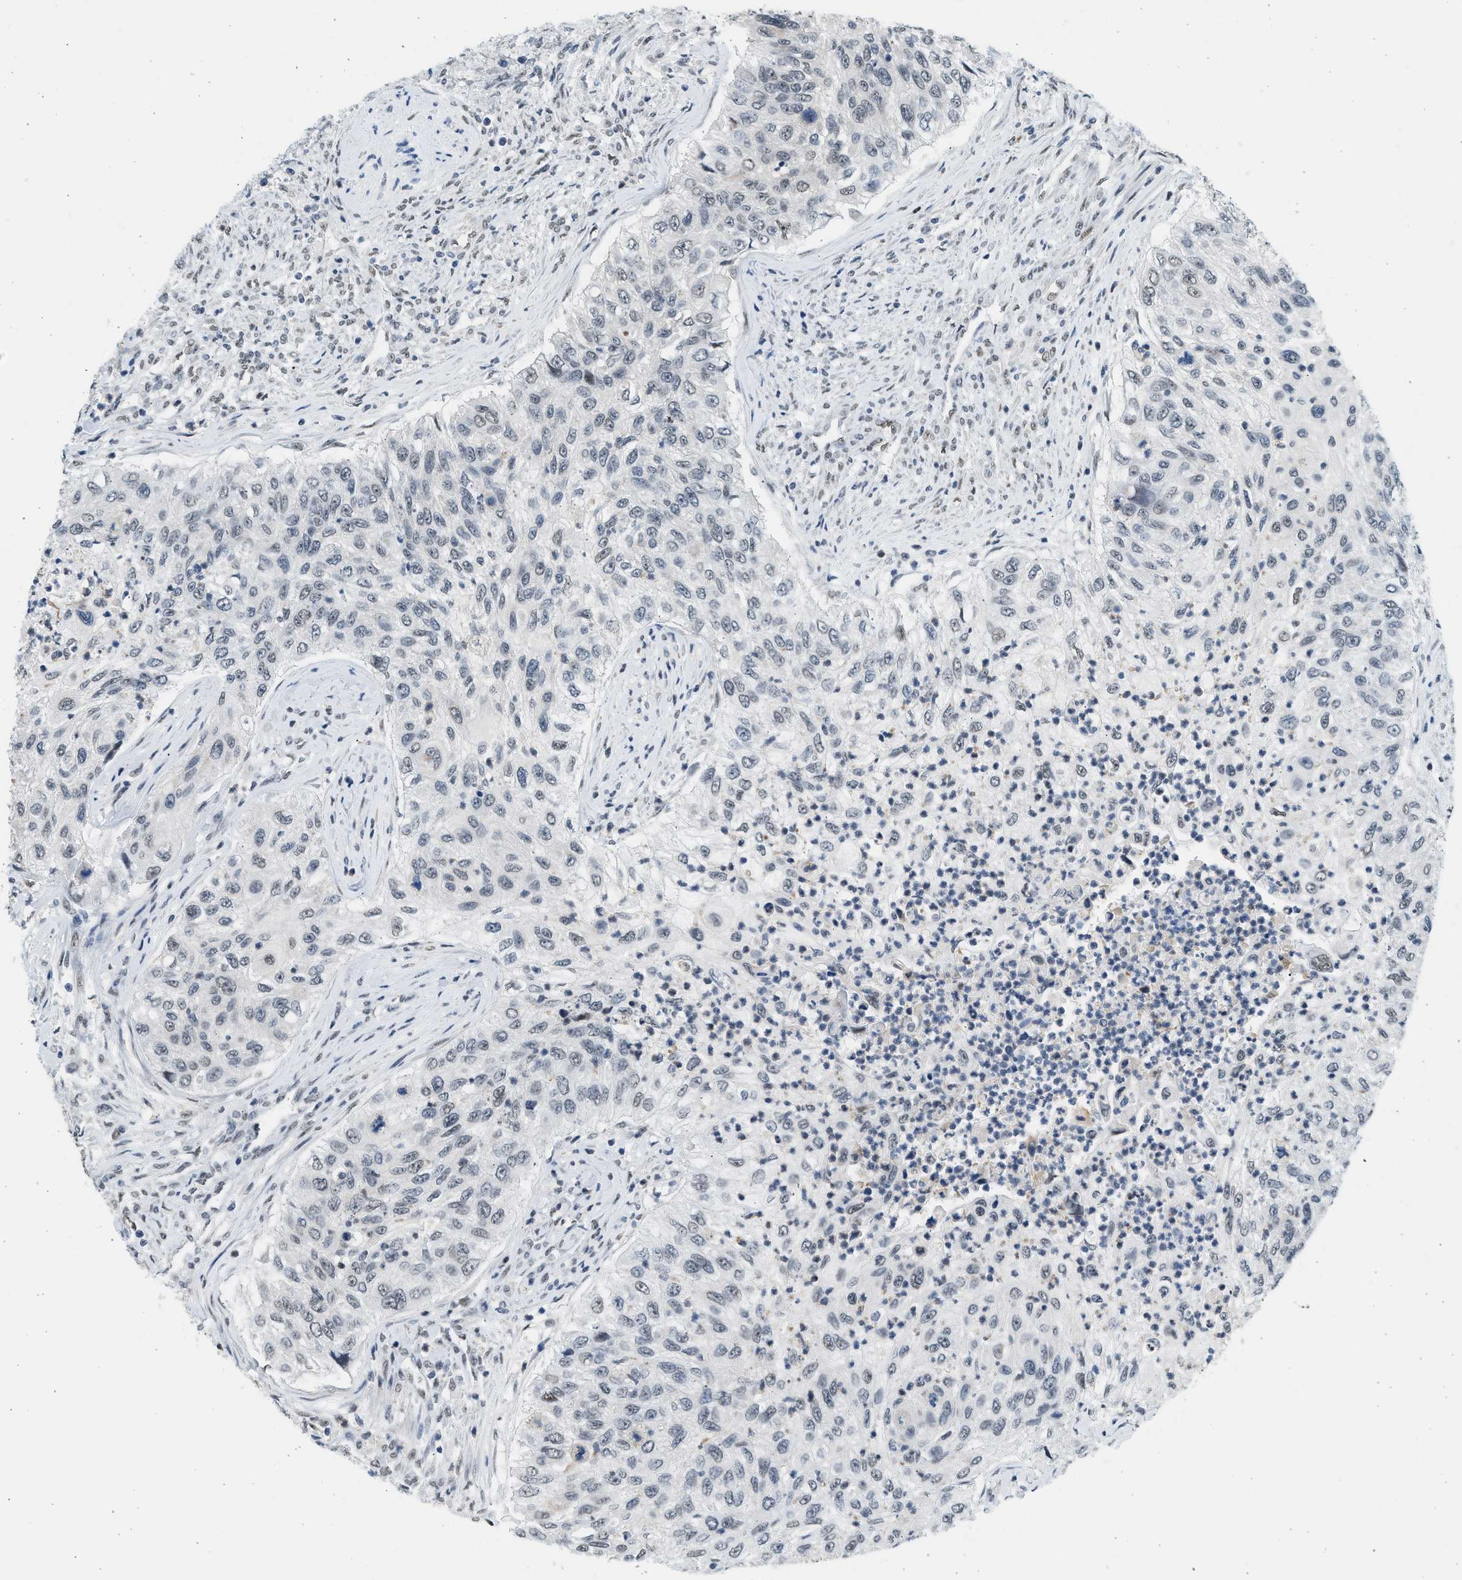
{"staining": {"intensity": "weak", "quantity": "<25%", "location": "nuclear"}, "tissue": "urothelial cancer", "cell_type": "Tumor cells", "image_type": "cancer", "snomed": [{"axis": "morphology", "description": "Urothelial carcinoma, High grade"}, {"axis": "topography", "description": "Urinary bladder"}], "caption": "Immunohistochemical staining of urothelial carcinoma (high-grade) reveals no significant expression in tumor cells.", "gene": "HIPK1", "patient": {"sex": "female", "age": 60}}